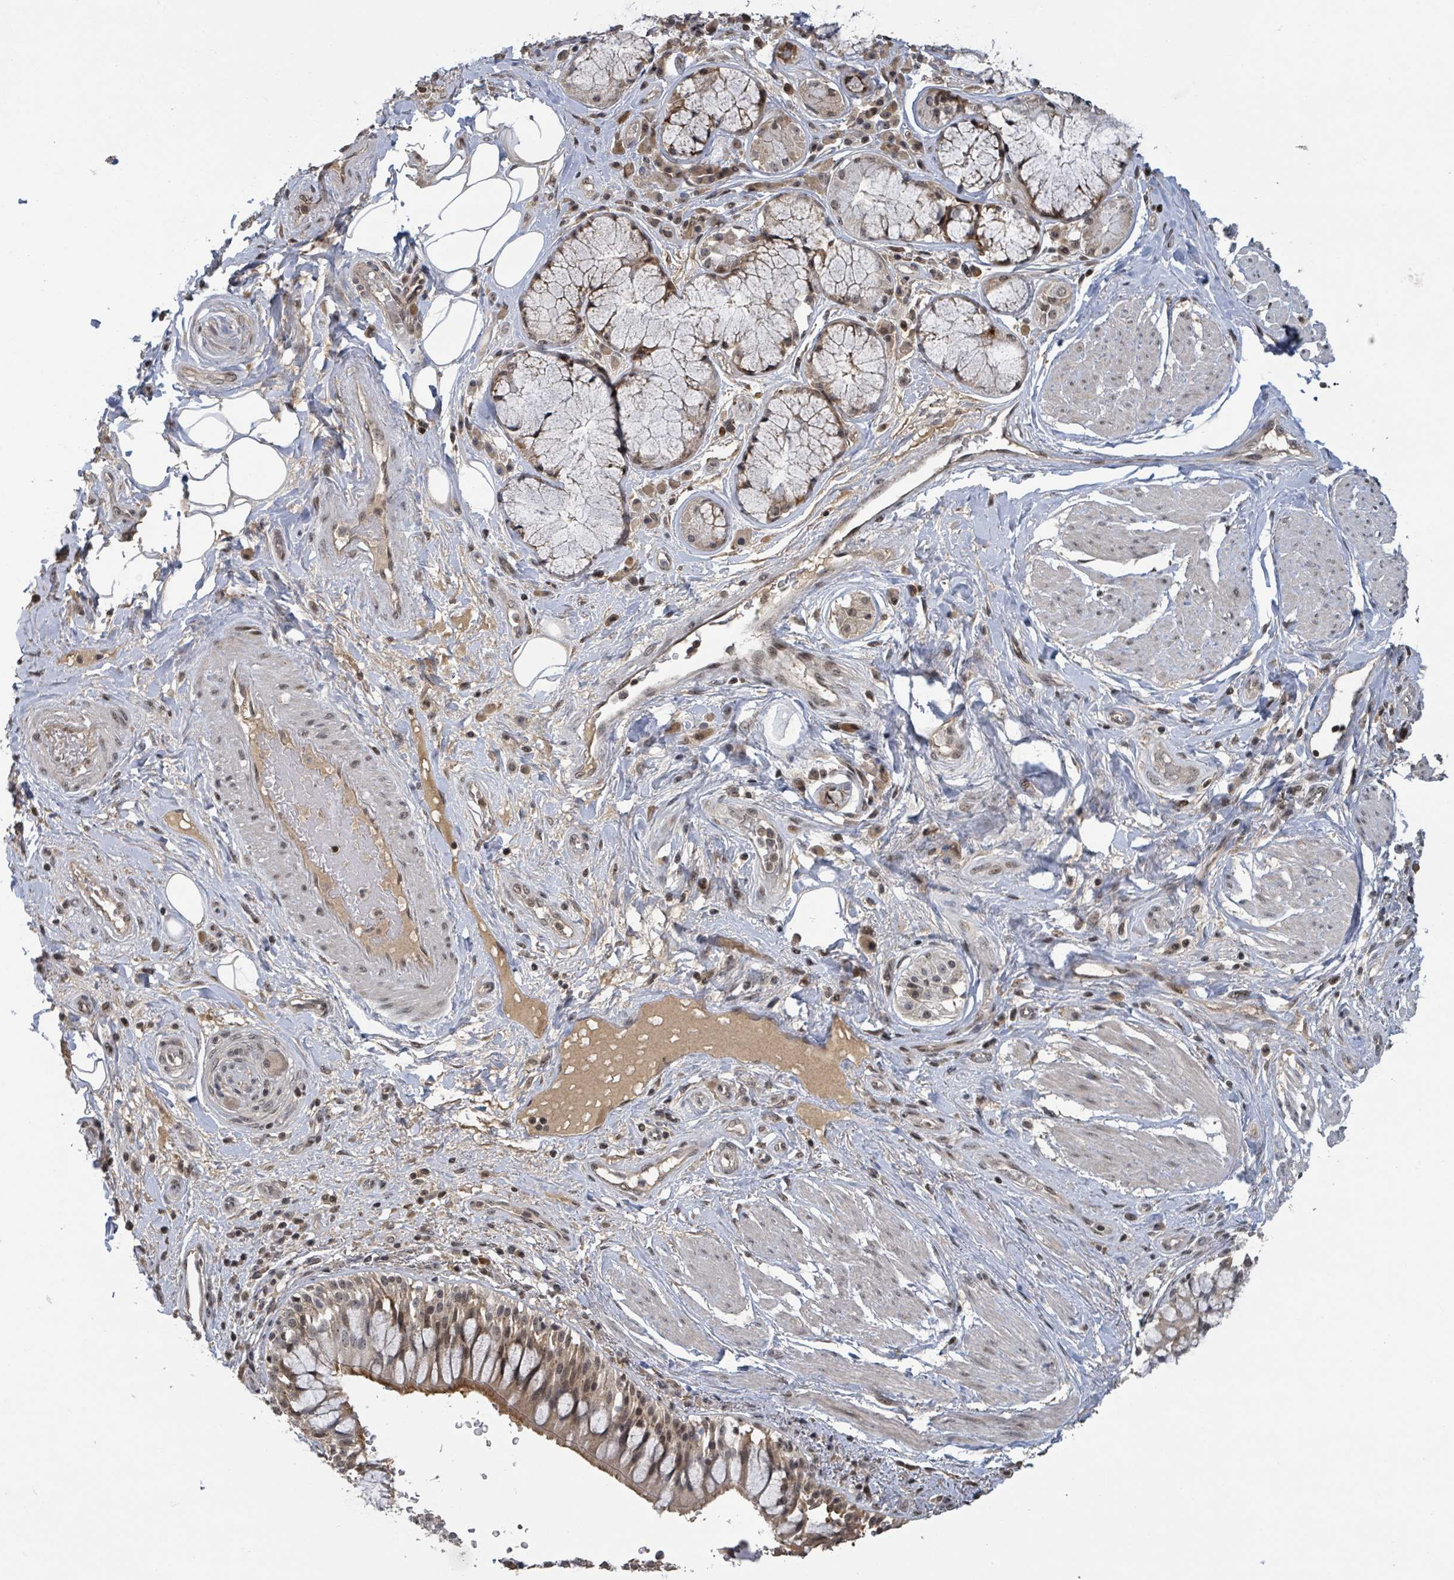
{"staining": {"intensity": "negative", "quantity": "none", "location": "none"}, "tissue": "adipose tissue", "cell_type": "Adipocytes", "image_type": "normal", "snomed": [{"axis": "morphology", "description": "Normal tissue, NOS"}, {"axis": "morphology", "description": "Squamous cell carcinoma, NOS"}, {"axis": "topography", "description": "Bronchus"}, {"axis": "topography", "description": "Lung"}], "caption": "There is no significant staining in adipocytes of adipose tissue. (DAB IHC, high magnification).", "gene": "ZBTB14", "patient": {"sex": "male", "age": 64}}